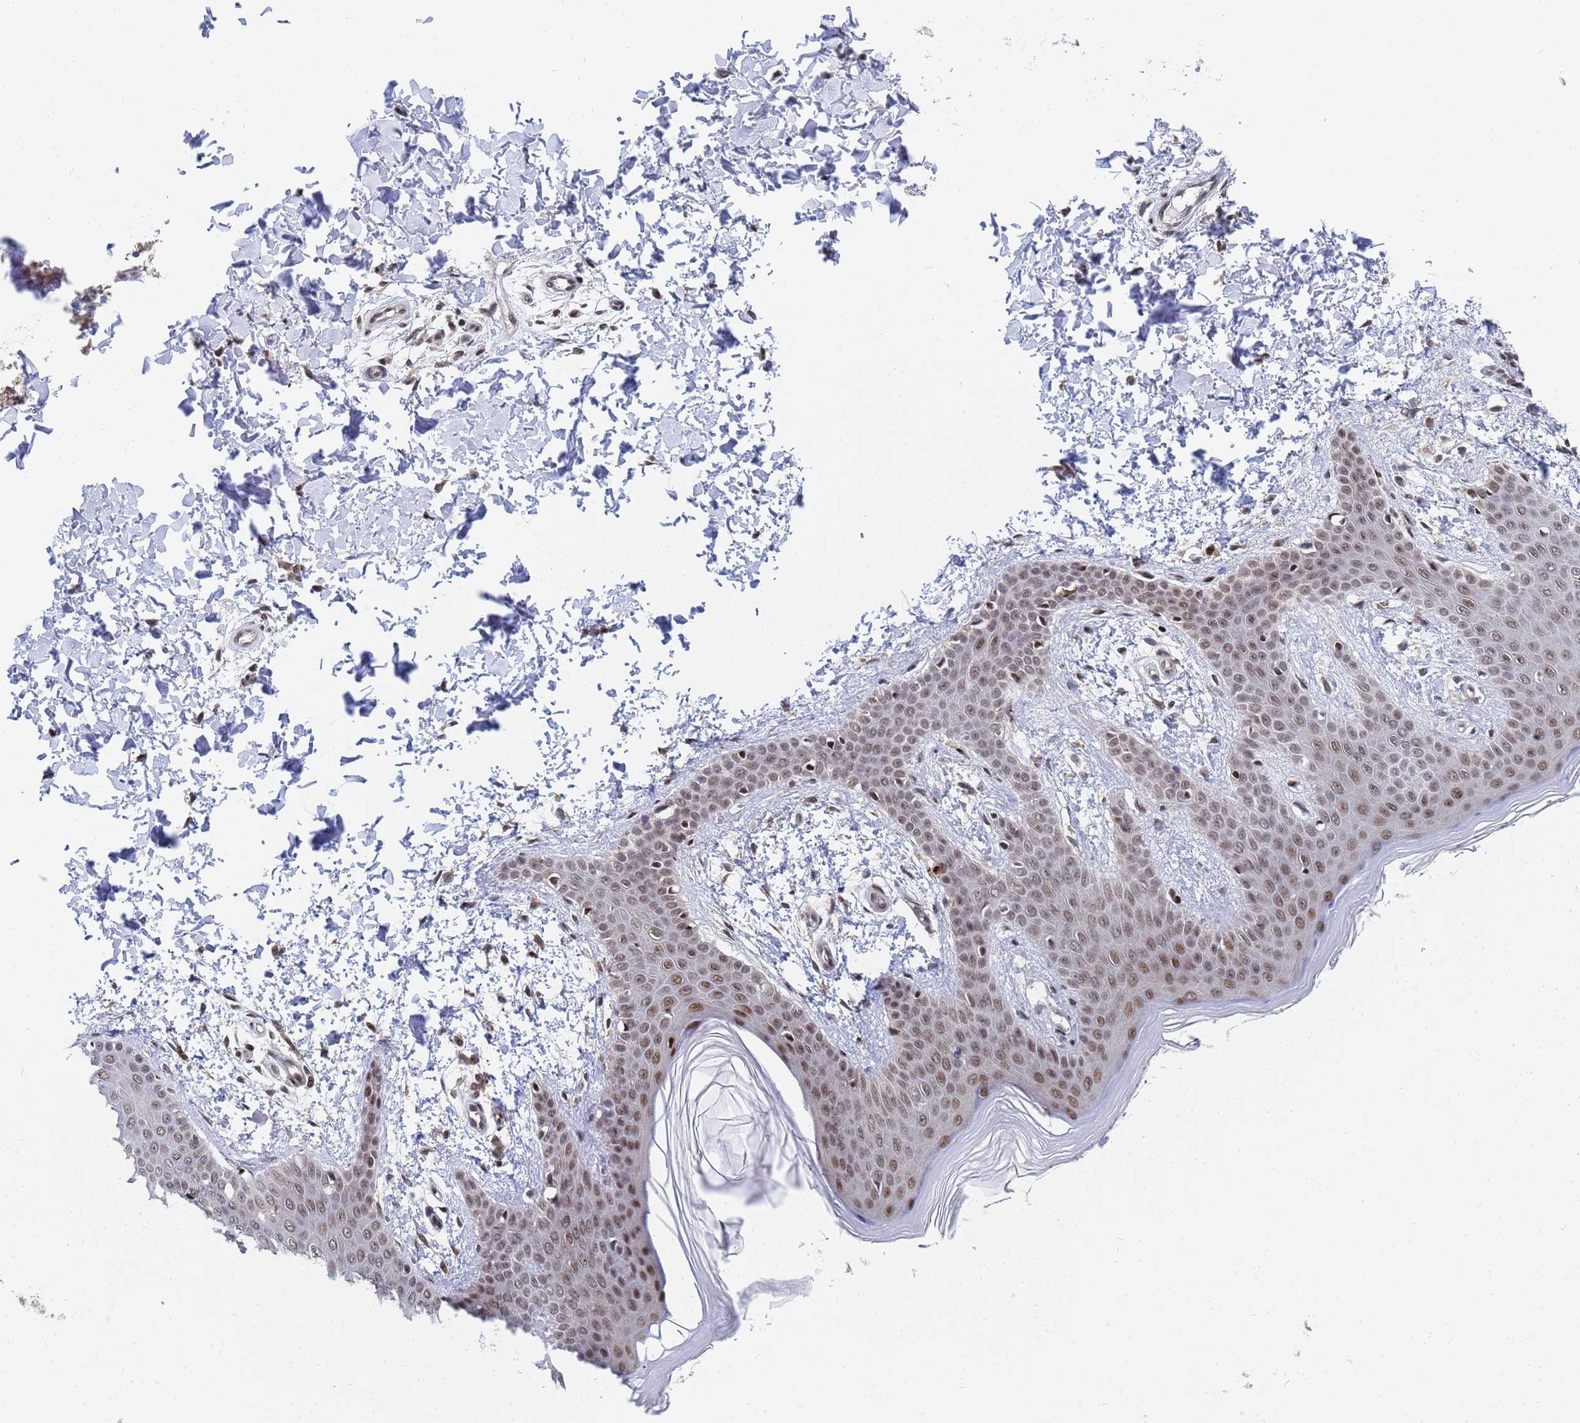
{"staining": {"intensity": "moderate", "quantity": ">75%", "location": "cytoplasmic/membranous,nuclear"}, "tissue": "skin", "cell_type": "Fibroblasts", "image_type": "normal", "snomed": [{"axis": "morphology", "description": "Normal tissue, NOS"}, {"axis": "topography", "description": "Skin"}], "caption": "Skin stained for a protein shows moderate cytoplasmic/membranous,nuclear positivity in fibroblasts. The staining was performed using DAB (3,3'-diaminobenzidine) to visualize the protein expression in brown, while the nuclei were stained in blue with hematoxylin (Magnification: 20x).", "gene": "AP5Z1", "patient": {"sex": "male", "age": 36}}